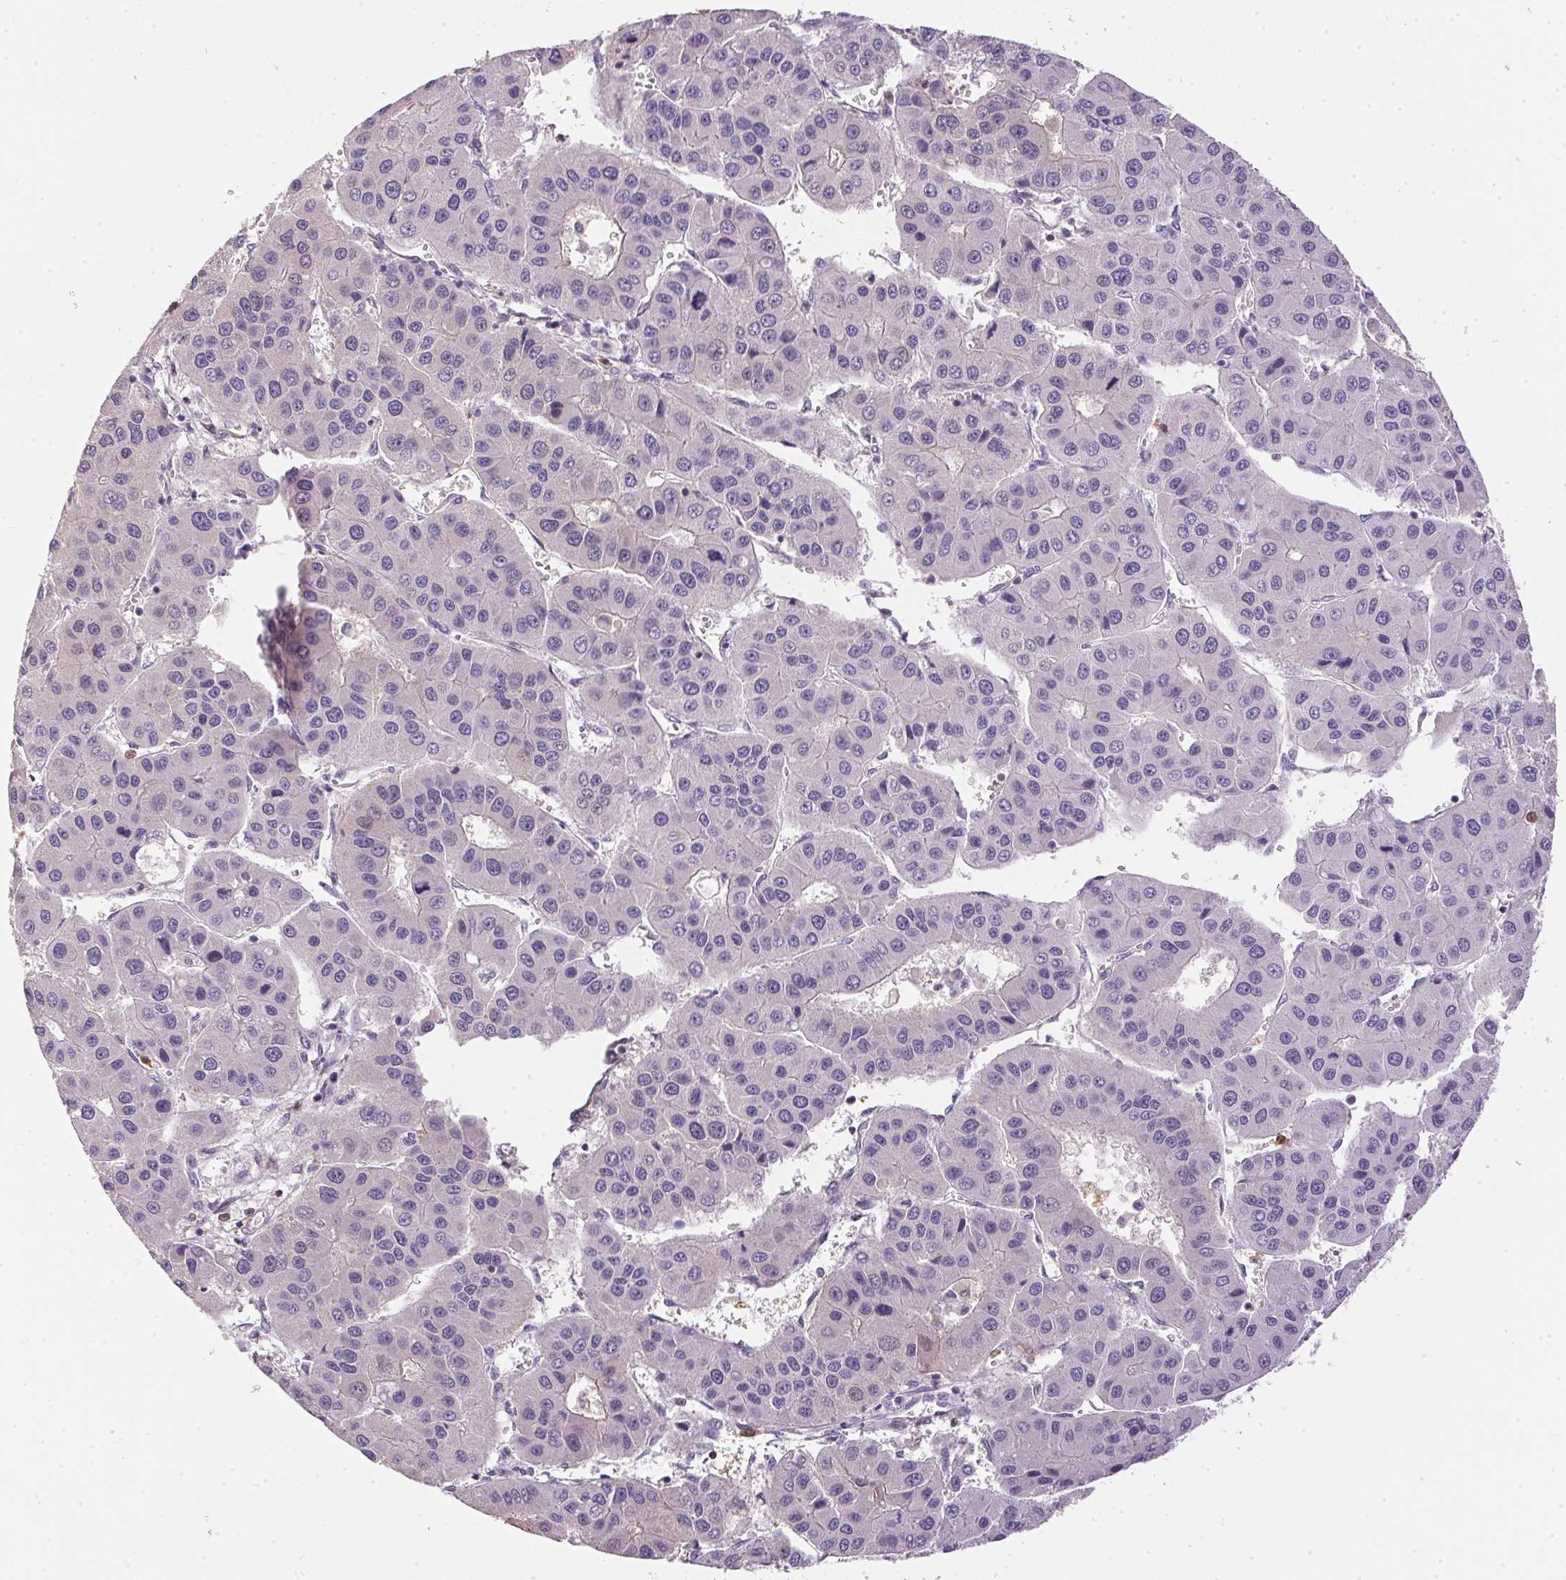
{"staining": {"intensity": "negative", "quantity": "none", "location": "none"}, "tissue": "liver cancer", "cell_type": "Tumor cells", "image_type": "cancer", "snomed": [{"axis": "morphology", "description": "Carcinoma, Hepatocellular, NOS"}, {"axis": "topography", "description": "Liver"}], "caption": "This is a photomicrograph of immunohistochemistry staining of liver cancer (hepatocellular carcinoma), which shows no expression in tumor cells.", "gene": "S100A3", "patient": {"sex": "male", "age": 73}}